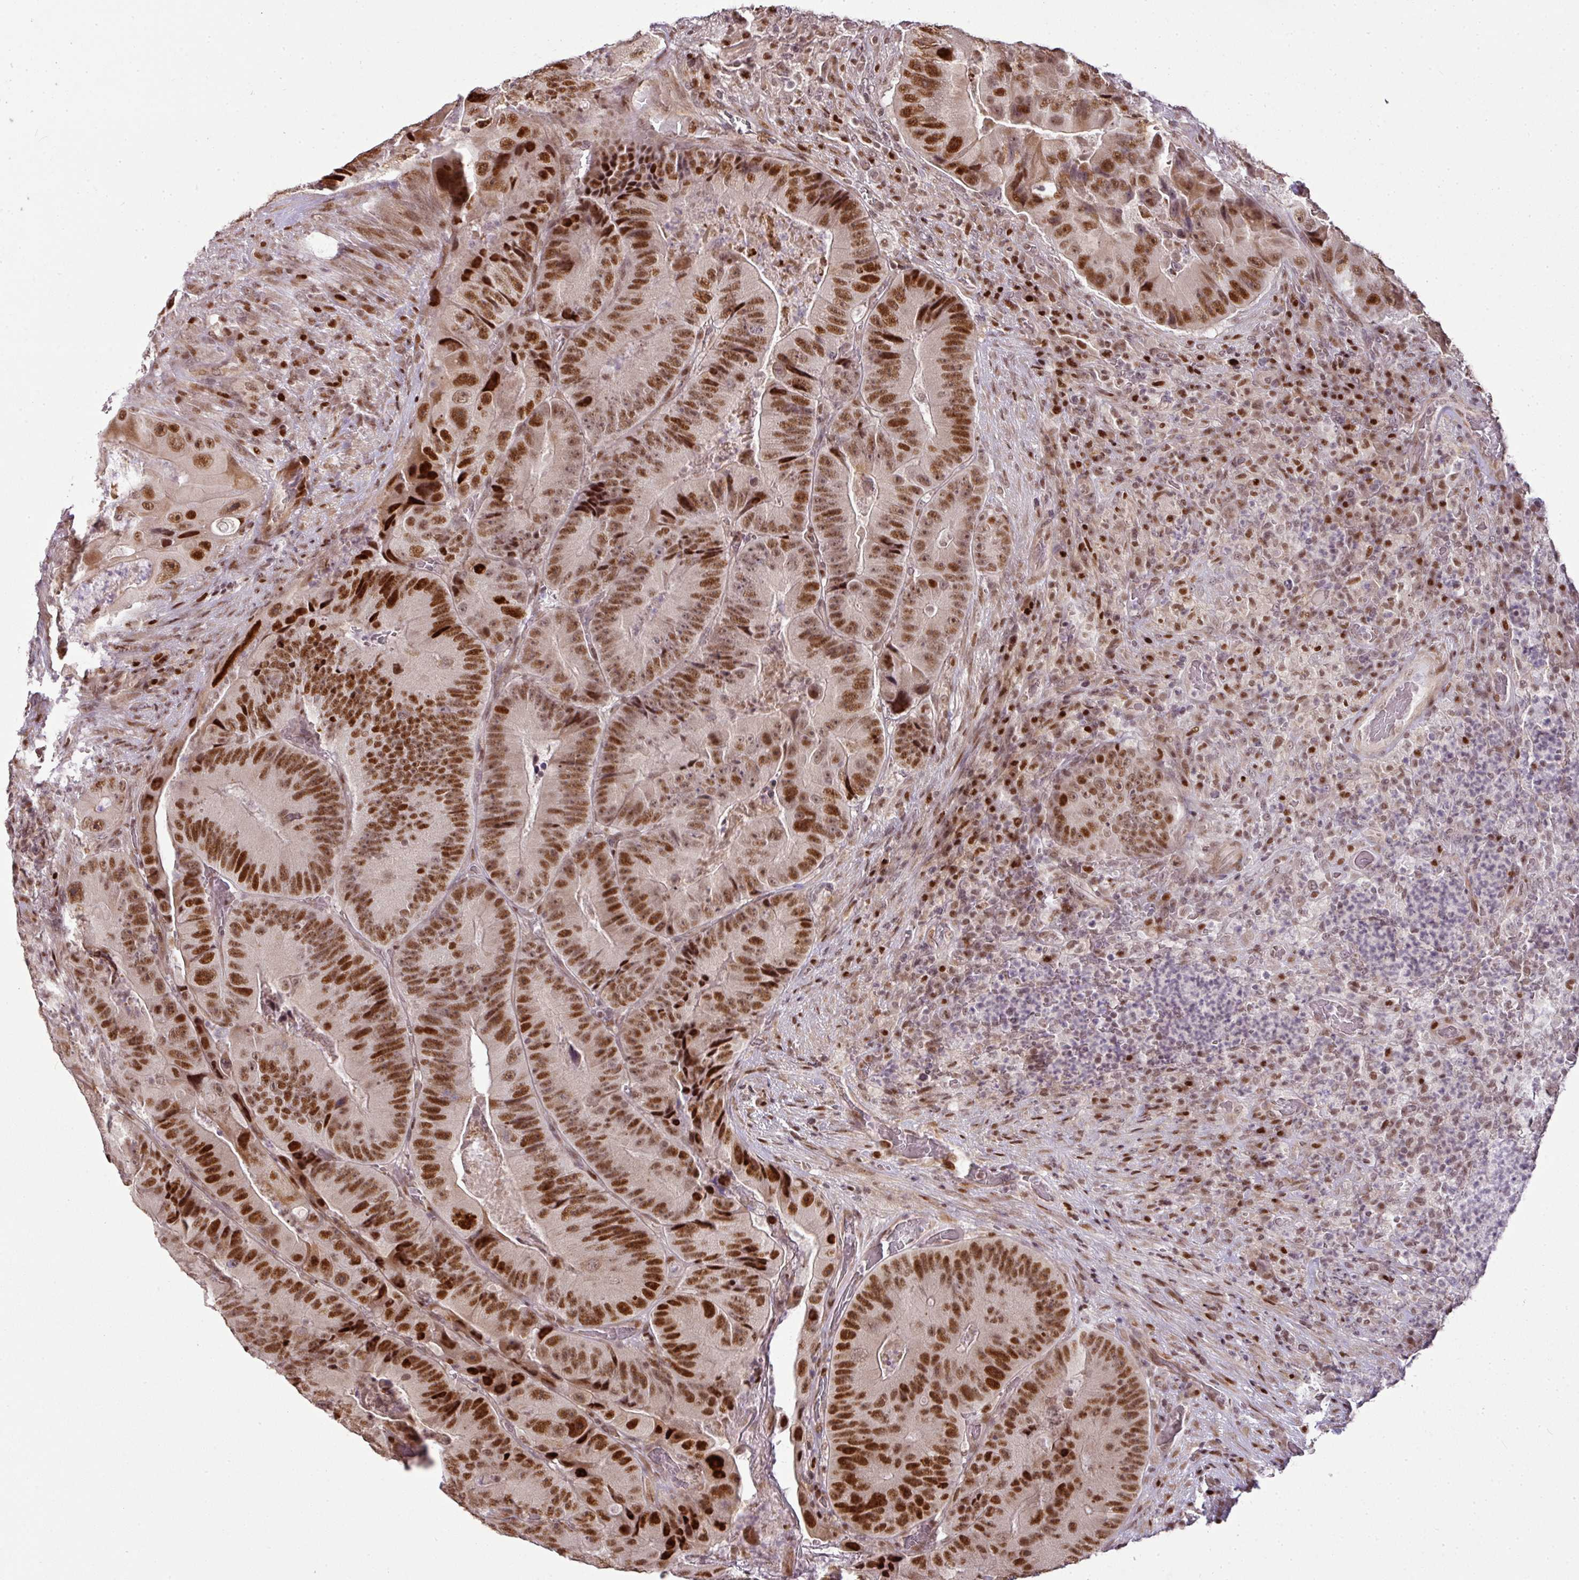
{"staining": {"intensity": "strong", "quantity": ">75%", "location": "nuclear"}, "tissue": "colorectal cancer", "cell_type": "Tumor cells", "image_type": "cancer", "snomed": [{"axis": "morphology", "description": "Adenocarcinoma, NOS"}, {"axis": "topography", "description": "Colon"}], "caption": "Protein expression analysis of human colorectal cancer reveals strong nuclear expression in approximately >75% of tumor cells.", "gene": "MYSM1", "patient": {"sex": "female", "age": 86}}